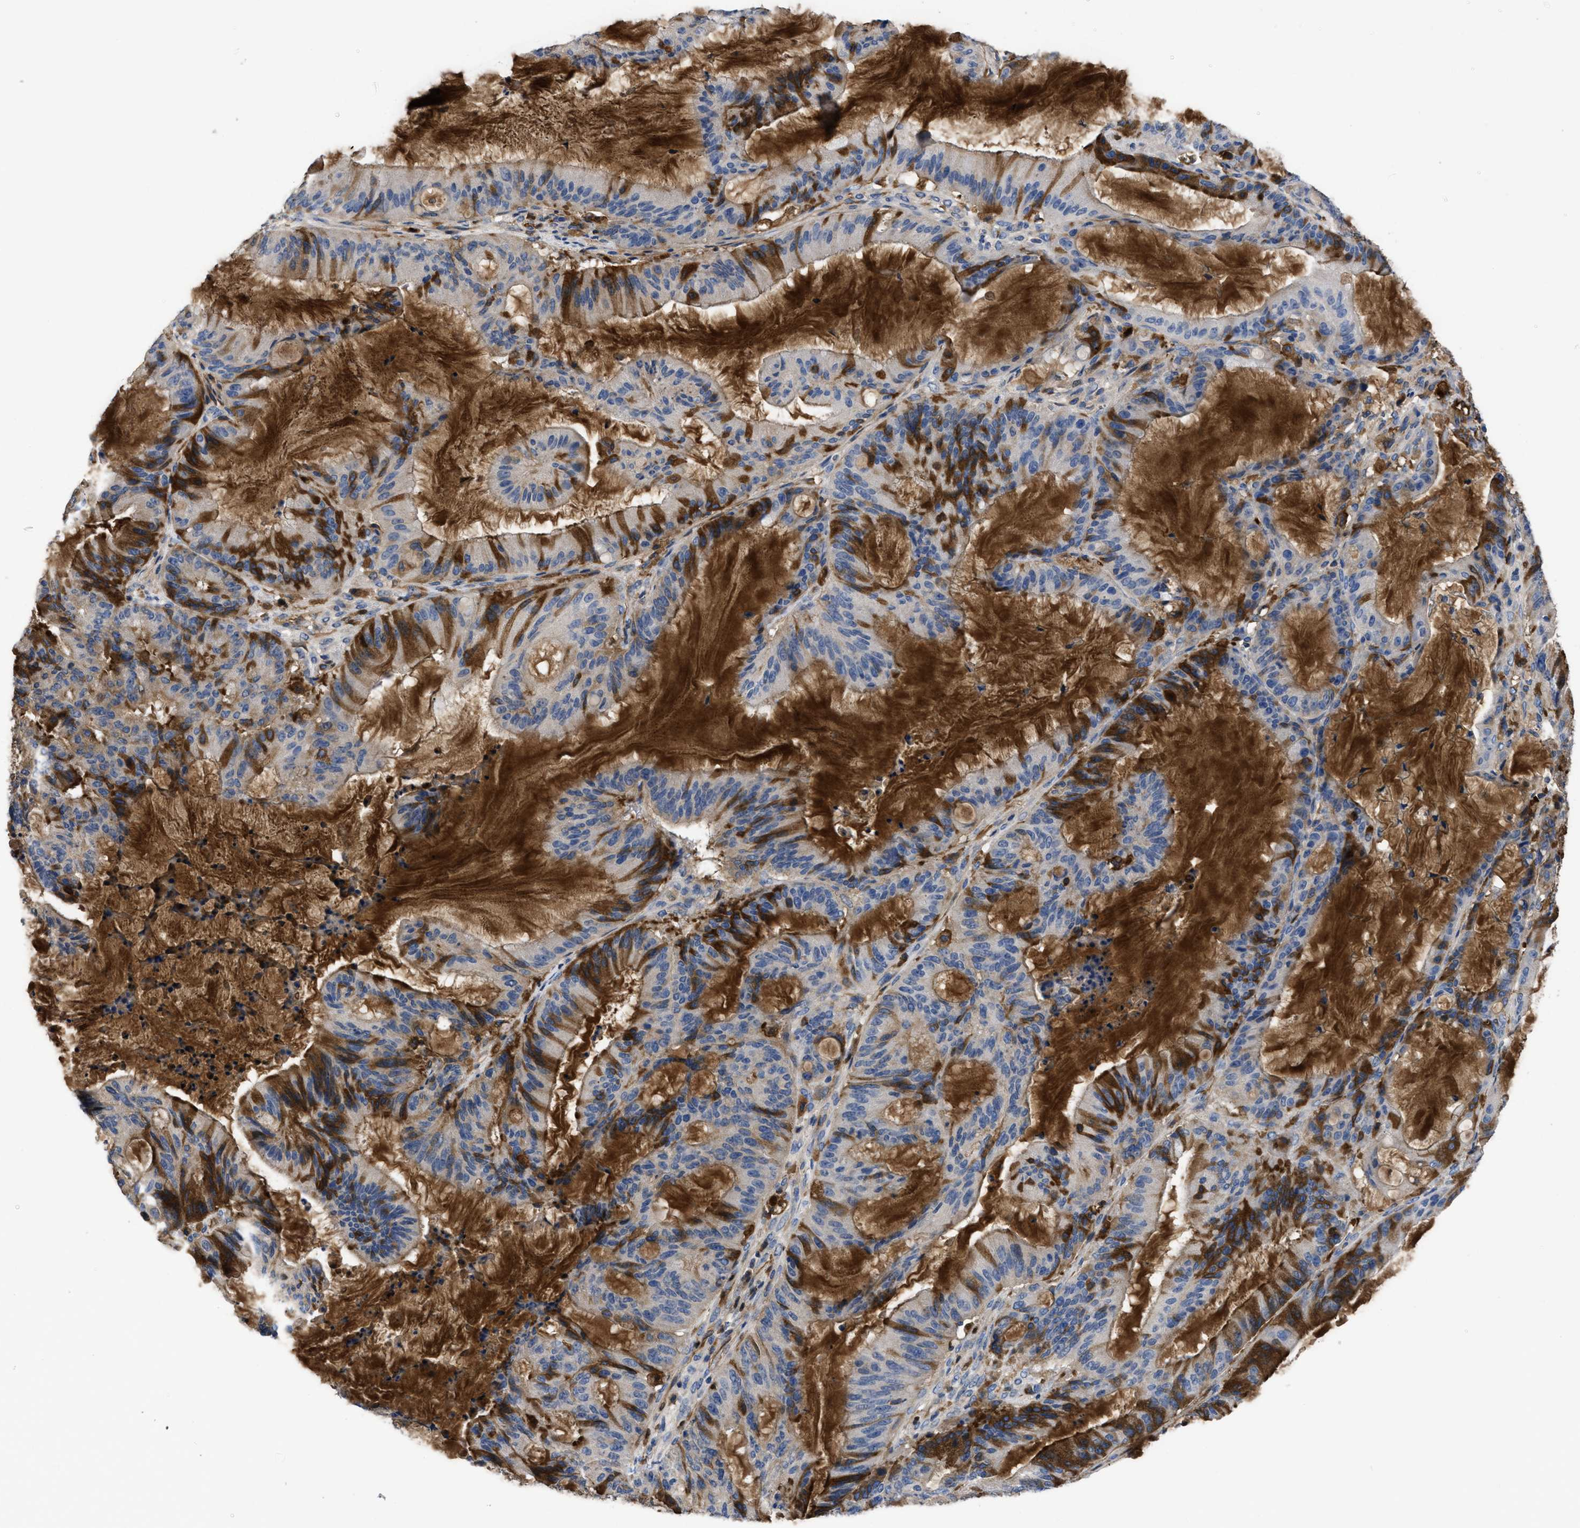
{"staining": {"intensity": "moderate", "quantity": "<25%", "location": "cytoplasmic/membranous"}, "tissue": "liver cancer", "cell_type": "Tumor cells", "image_type": "cancer", "snomed": [{"axis": "morphology", "description": "Normal tissue, NOS"}, {"axis": "morphology", "description": "Cholangiocarcinoma"}, {"axis": "topography", "description": "Liver"}, {"axis": "topography", "description": "Peripheral nerve tissue"}], "caption": "Human liver cancer (cholangiocarcinoma) stained with a brown dye shows moderate cytoplasmic/membranous positive expression in approximately <25% of tumor cells.", "gene": "SERPINA6", "patient": {"sex": "female", "age": 73}}